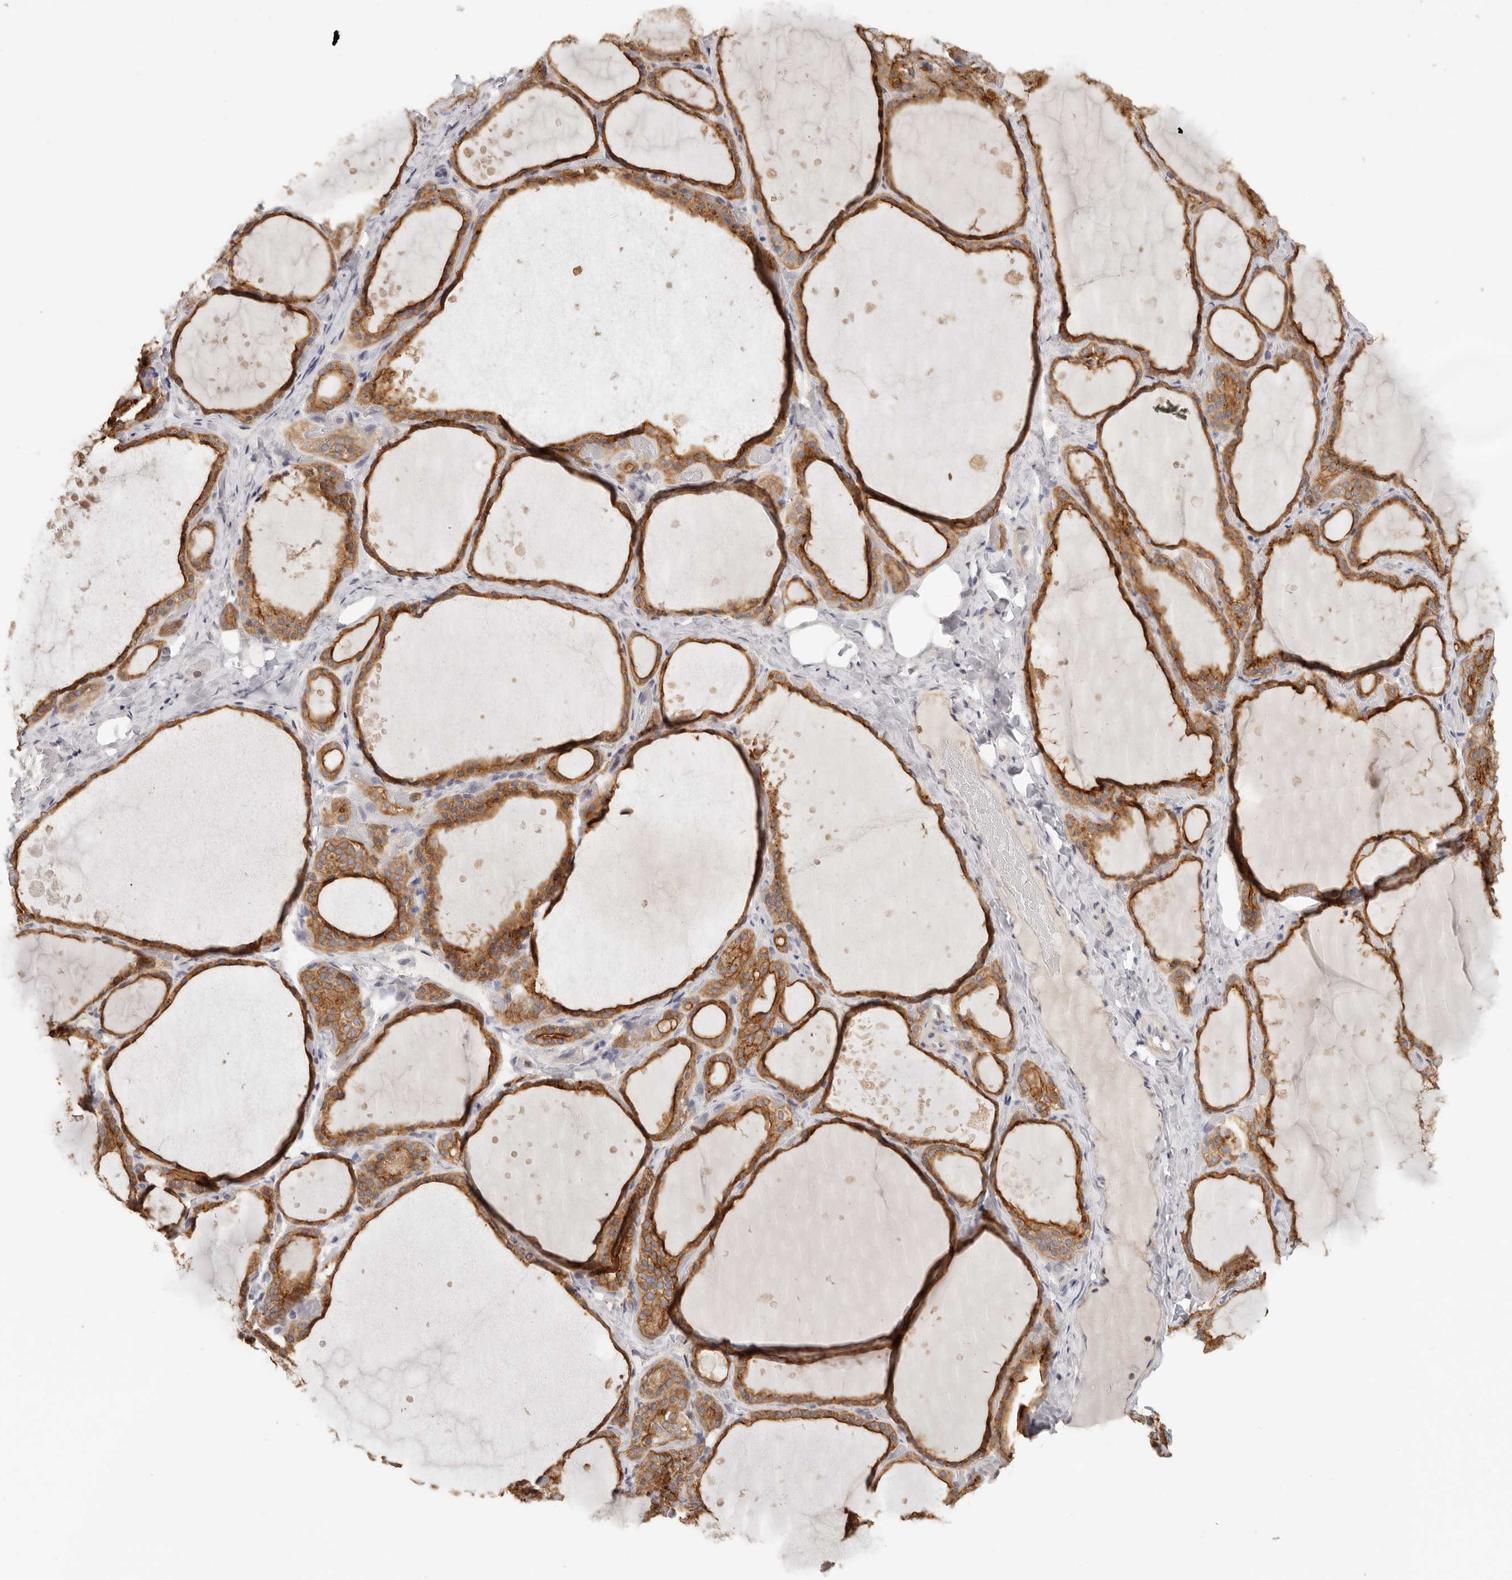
{"staining": {"intensity": "strong", "quantity": ">75%", "location": "cytoplasmic/membranous"}, "tissue": "thyroid gland", "cell_type": "Glandular cells", "image_type": "normal", "snomed": [{"axis": "morphology", "description": "Normal tissue, NOS"}, {"axis": "topography", "description": "Thyroid gland"}], "caption": "Protein expression analysis of benign thyroid gland shows strong cytoplasmic/membranous positivity in about >75% of glandular cells.", "gene": "ANXA9", "patient": {"sex": "female", "age": 44}}